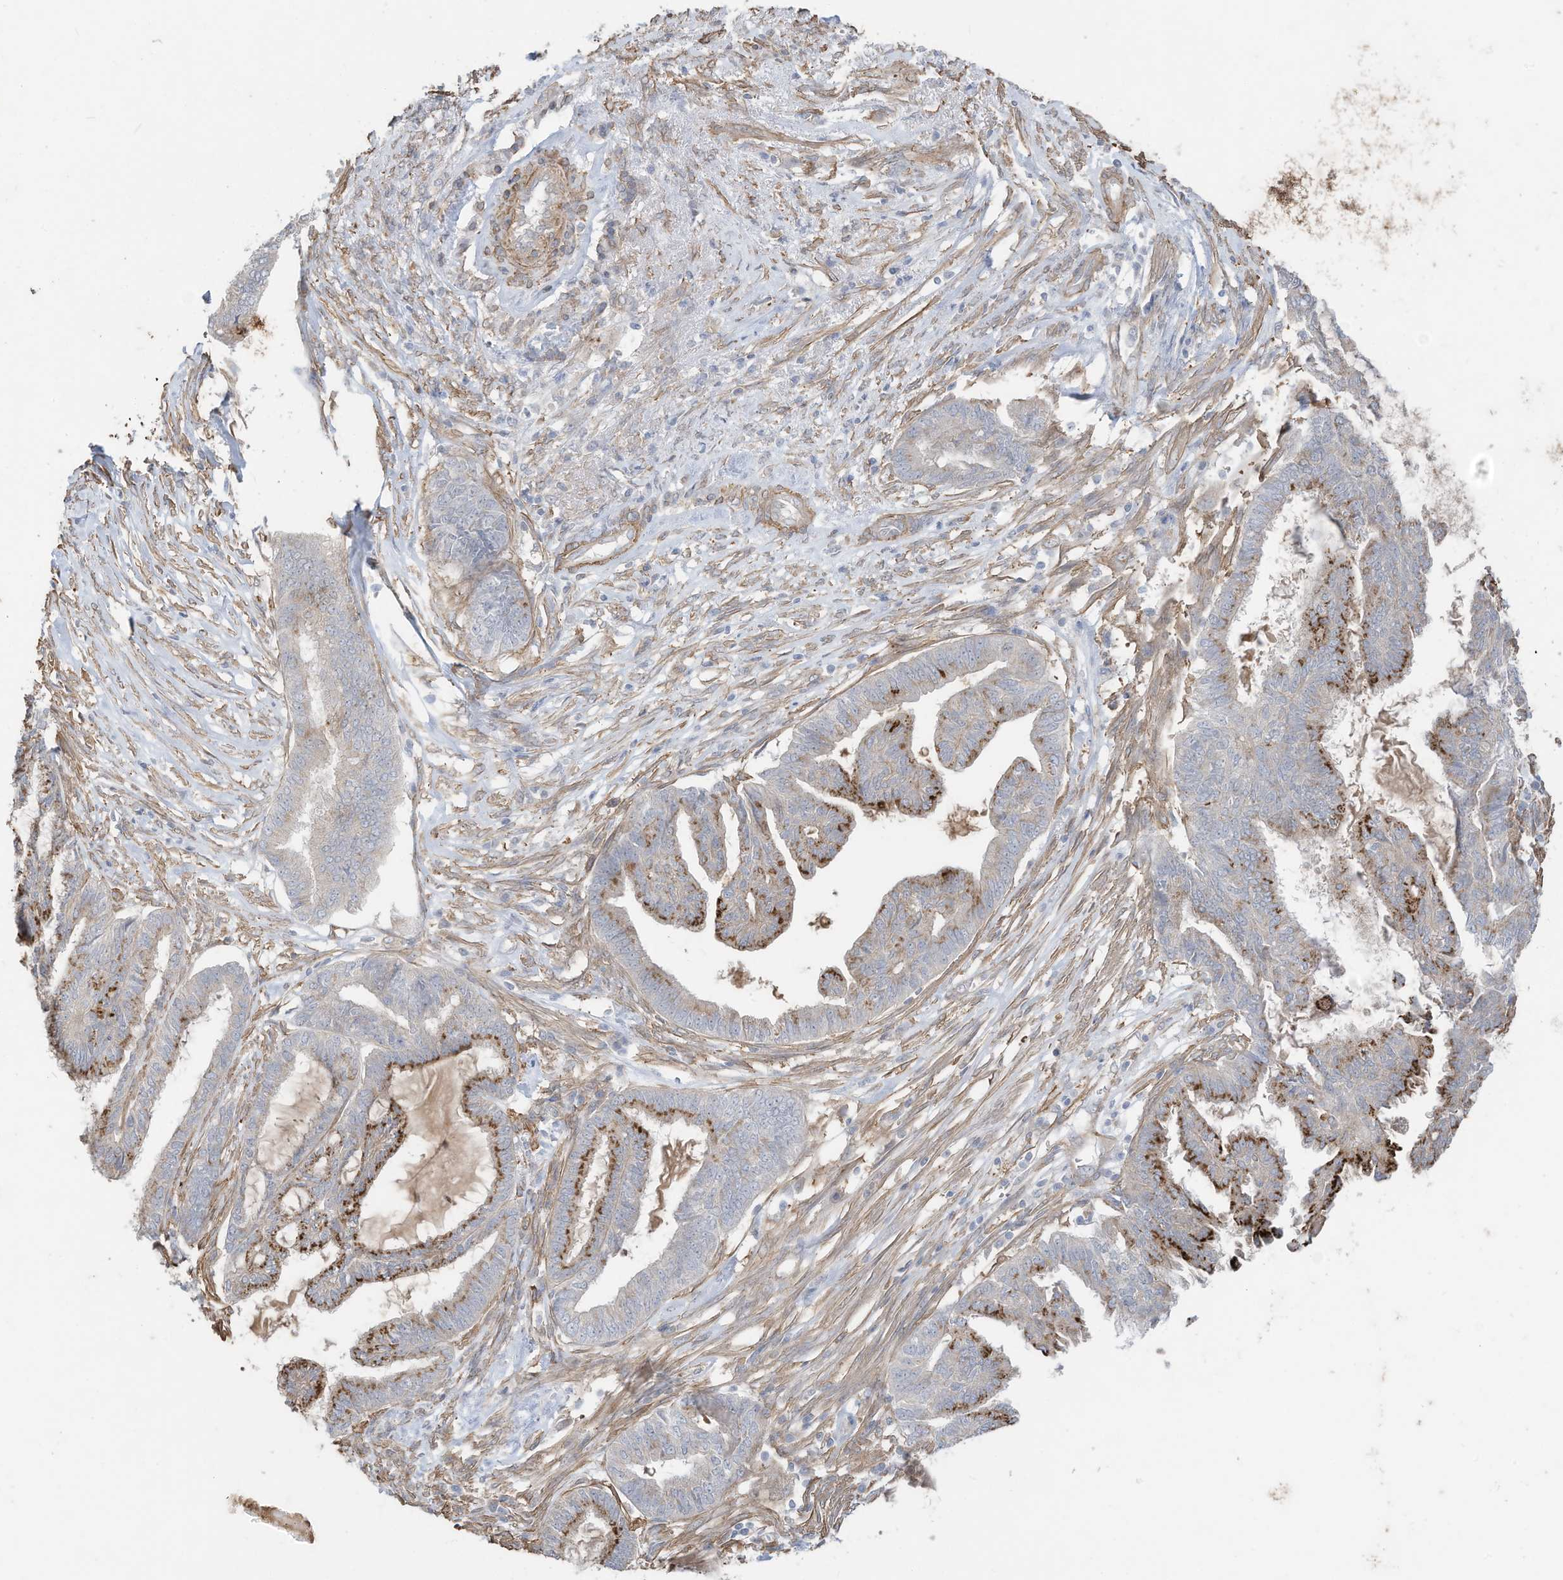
{"staining": {"intensity": "strong", "quantity": "25%-75%", "location": "cytoplasmic/membranous"}, "tissue": "endometrial cancer", "cell_type": "Tumor cells", "image_type": "cancer", "snomed": [{"axis": "morphology", "description": "Adenocarcinoma, NOS"}, {"axis": "topography", "description": "Endometrium"}], "caption": "Endometrial cancer stained with a protein marker displays strong staining in tumor cells.", "gene": "SLC17A7", "patient": {"sex": "female", "age": 86}}